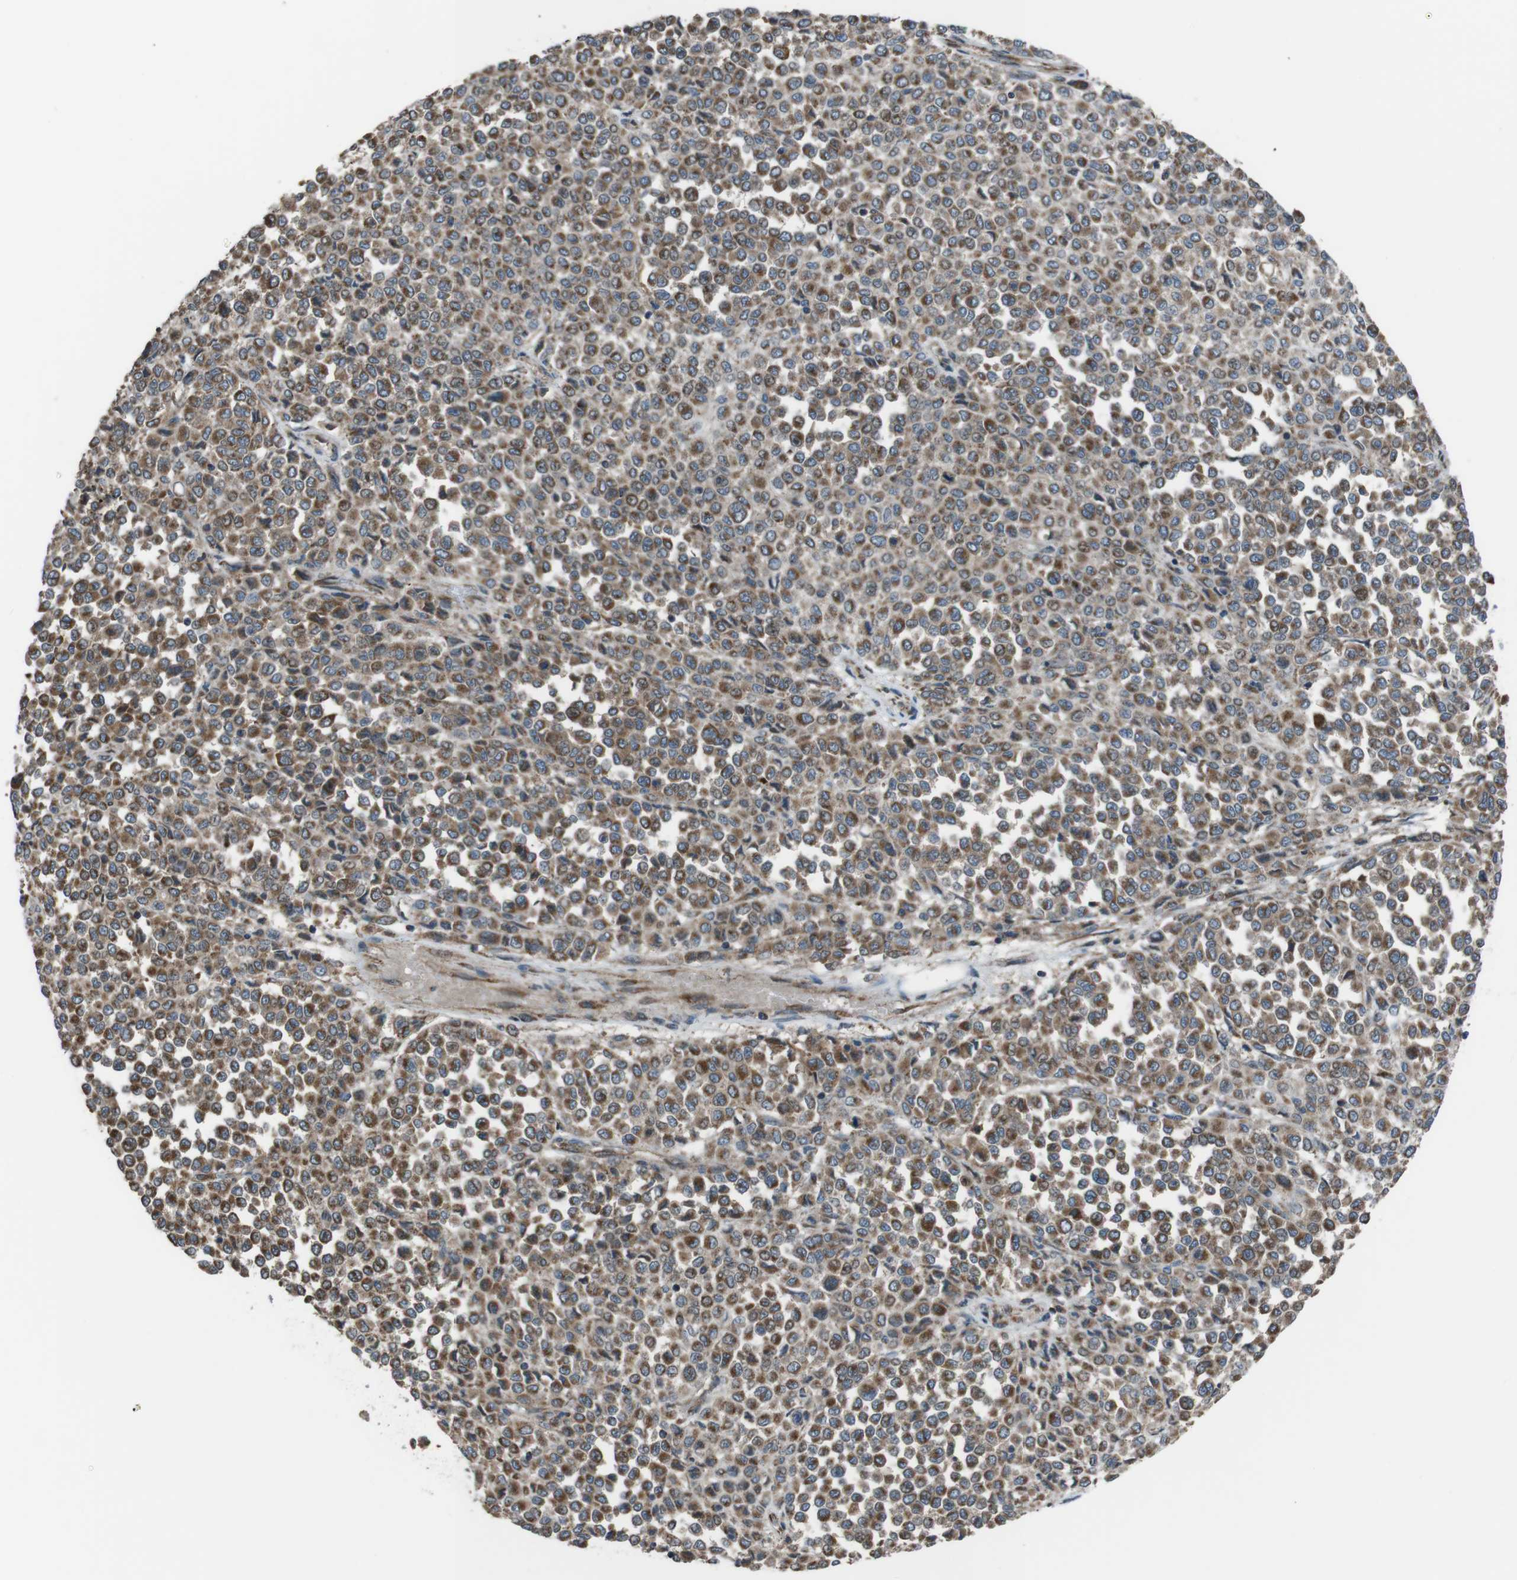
{"staining": {"intensity": "moderate", "quantity": ">75%", "location": "cytoplasmic/membranous"}, "tissue": "melanoma", "cell_type": "Tumor cells", "image_type": "cancer", "snomed": [{"axis": "morphology", "description": "Malignant melanoma, Metastatic site"}, {"axis": "topography", "description": "Pancreas"}], "caption": "Immunohistochemistry of melanoma exhibits medium levels of moderate cytoplasmic/membranous staining in approximately >75% of tumor cells.", "gene": "GIMAP8", "patient": {"sex": "female", "age": 30}}